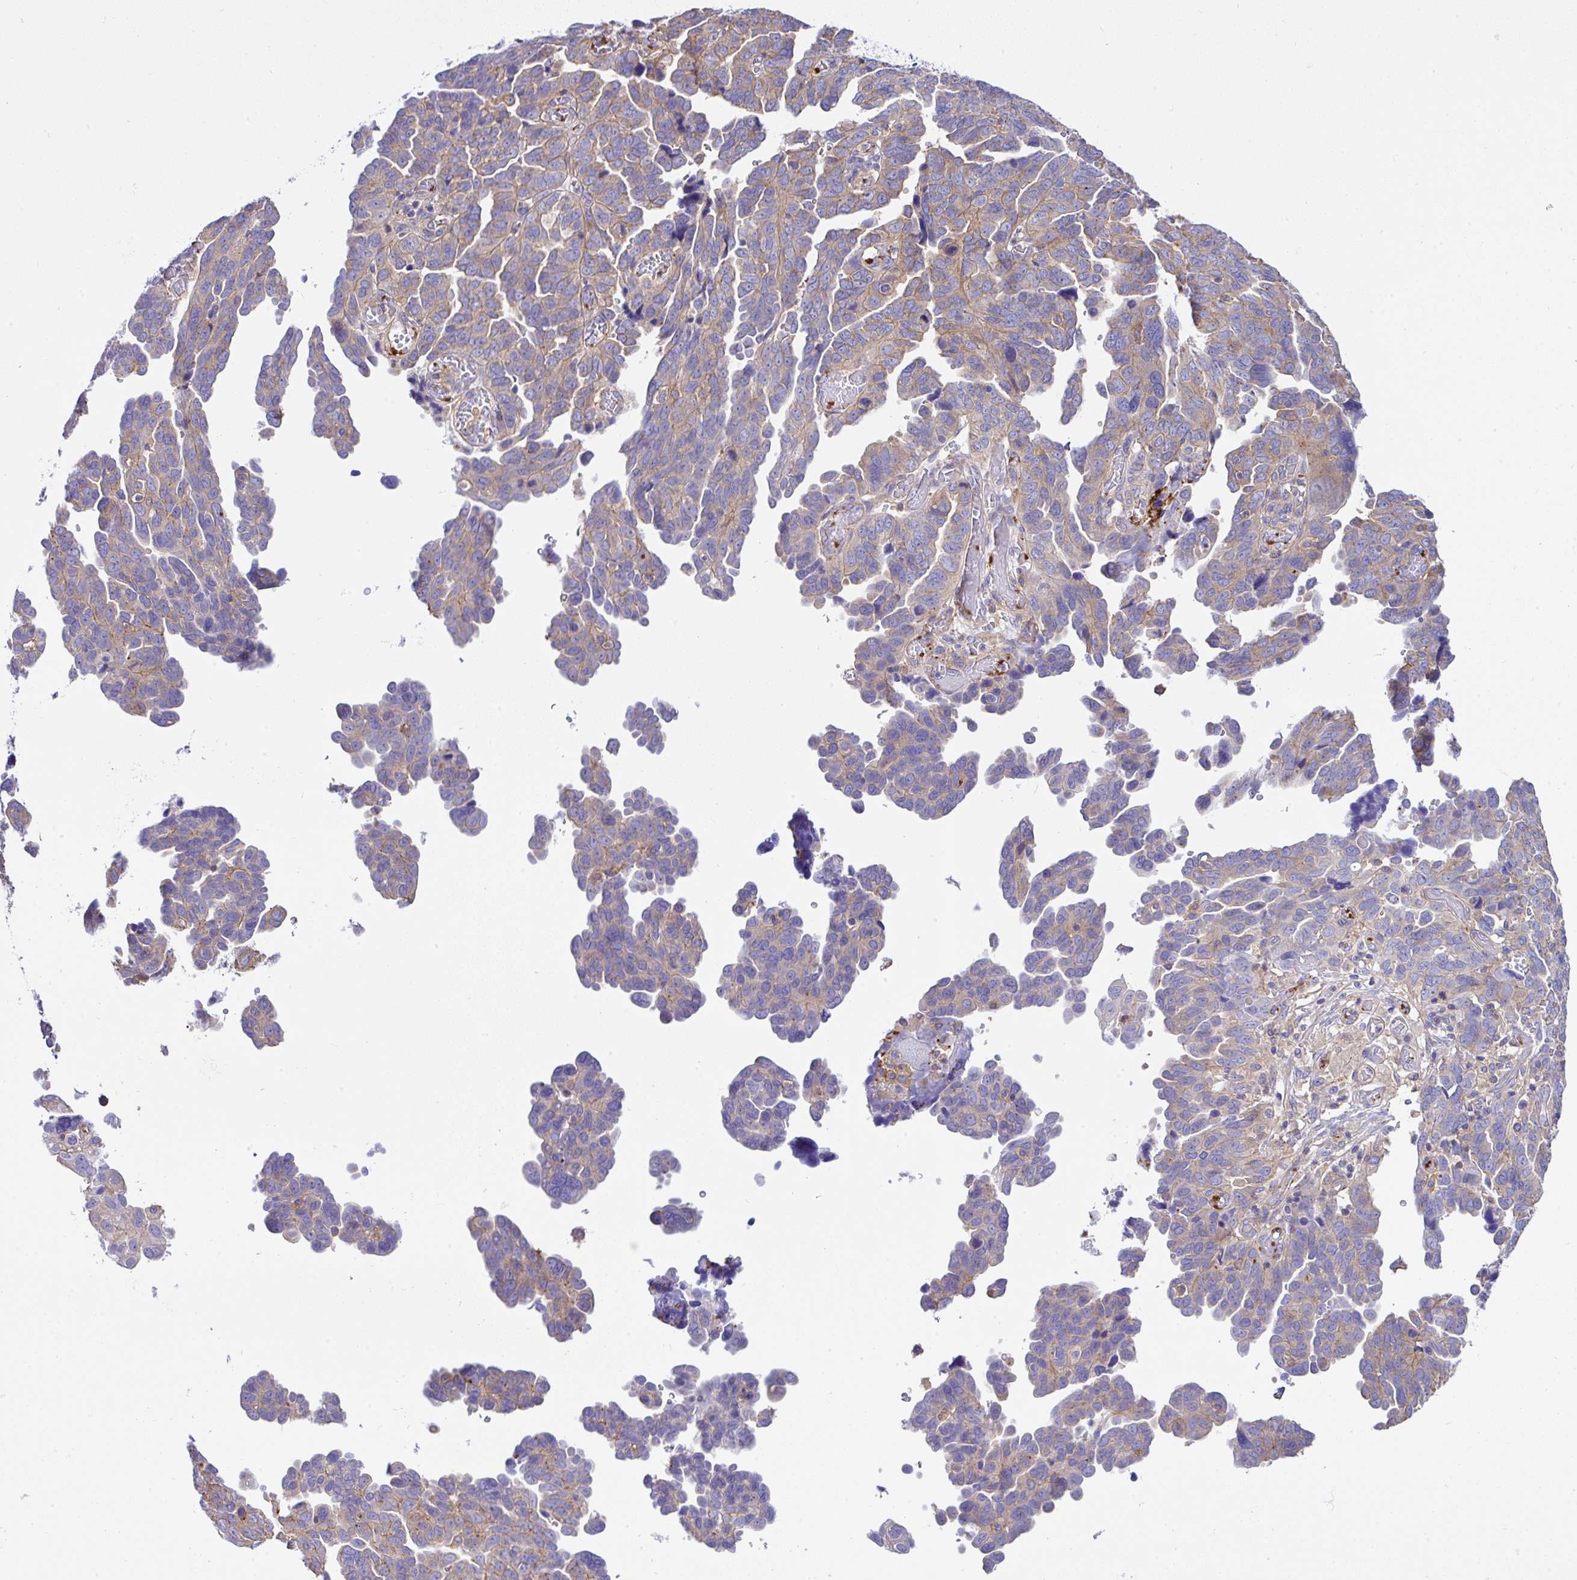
{"staining": {"intensity": "weak", "quantity": "25%-75%", "location": "cytoplasmic/membranous"}, "tissue": "ovarian cancer", "cell_type": "Tumor cells", "image_type": "cancer", "snomed": [{"axis": "morphology", "description": "Cystadenocarcinoma, serous, NOS"}, {"axis": "topography", "description": "Ovary"}], "caption": "About 25%-75% of tumor cells in ovarian cancer exhibit weak cytoplasmic/membranous protein staining as visualized by brown immunohistochemical staining.", "gene": "CCDC142", "patient": {"sex": "female", "age": 64}}